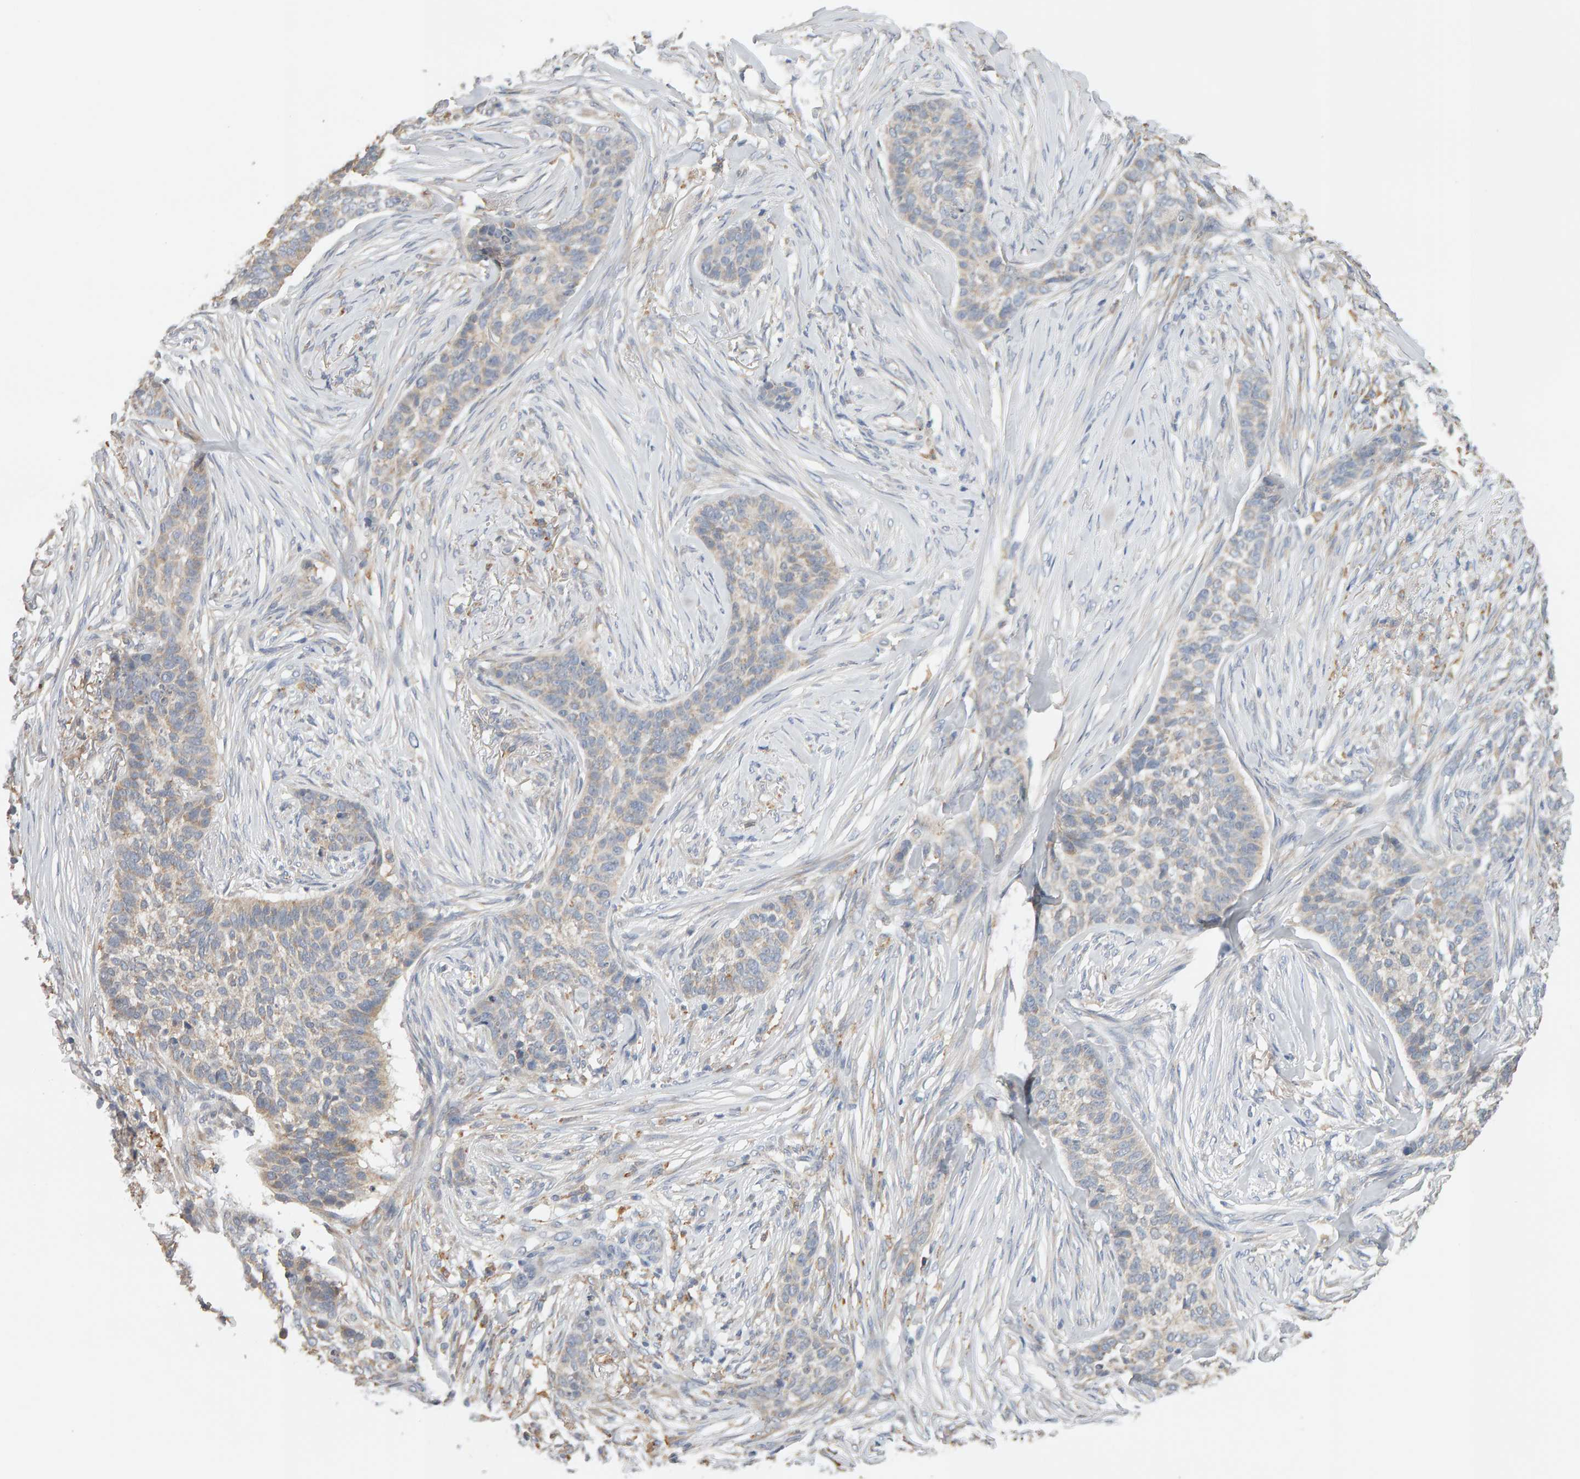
{"staining": {"intensity": "weak", "quantity": "<25%", "location": "cytoplasmic/membranous"}, "tissue": "skin cancer", "cell_type": "Tumor cells", "image_type": "cancer", "snomed": [{"axis": "morphology", "description": "Basal cell carcinoma"}, {"axis": "topography", "description": "Skin"}], "caption": "Immunohistochemistry (IHC) image of skin cancer (basal cell carcinoma) stained for a protein (brown), which exhibits no positivity in tumor cells. (Brightfield microscopy of DAB immunohistochemistry at high magnification).", "gene": "SGPL1", "patient": {"sex": "male", "age": 85}}